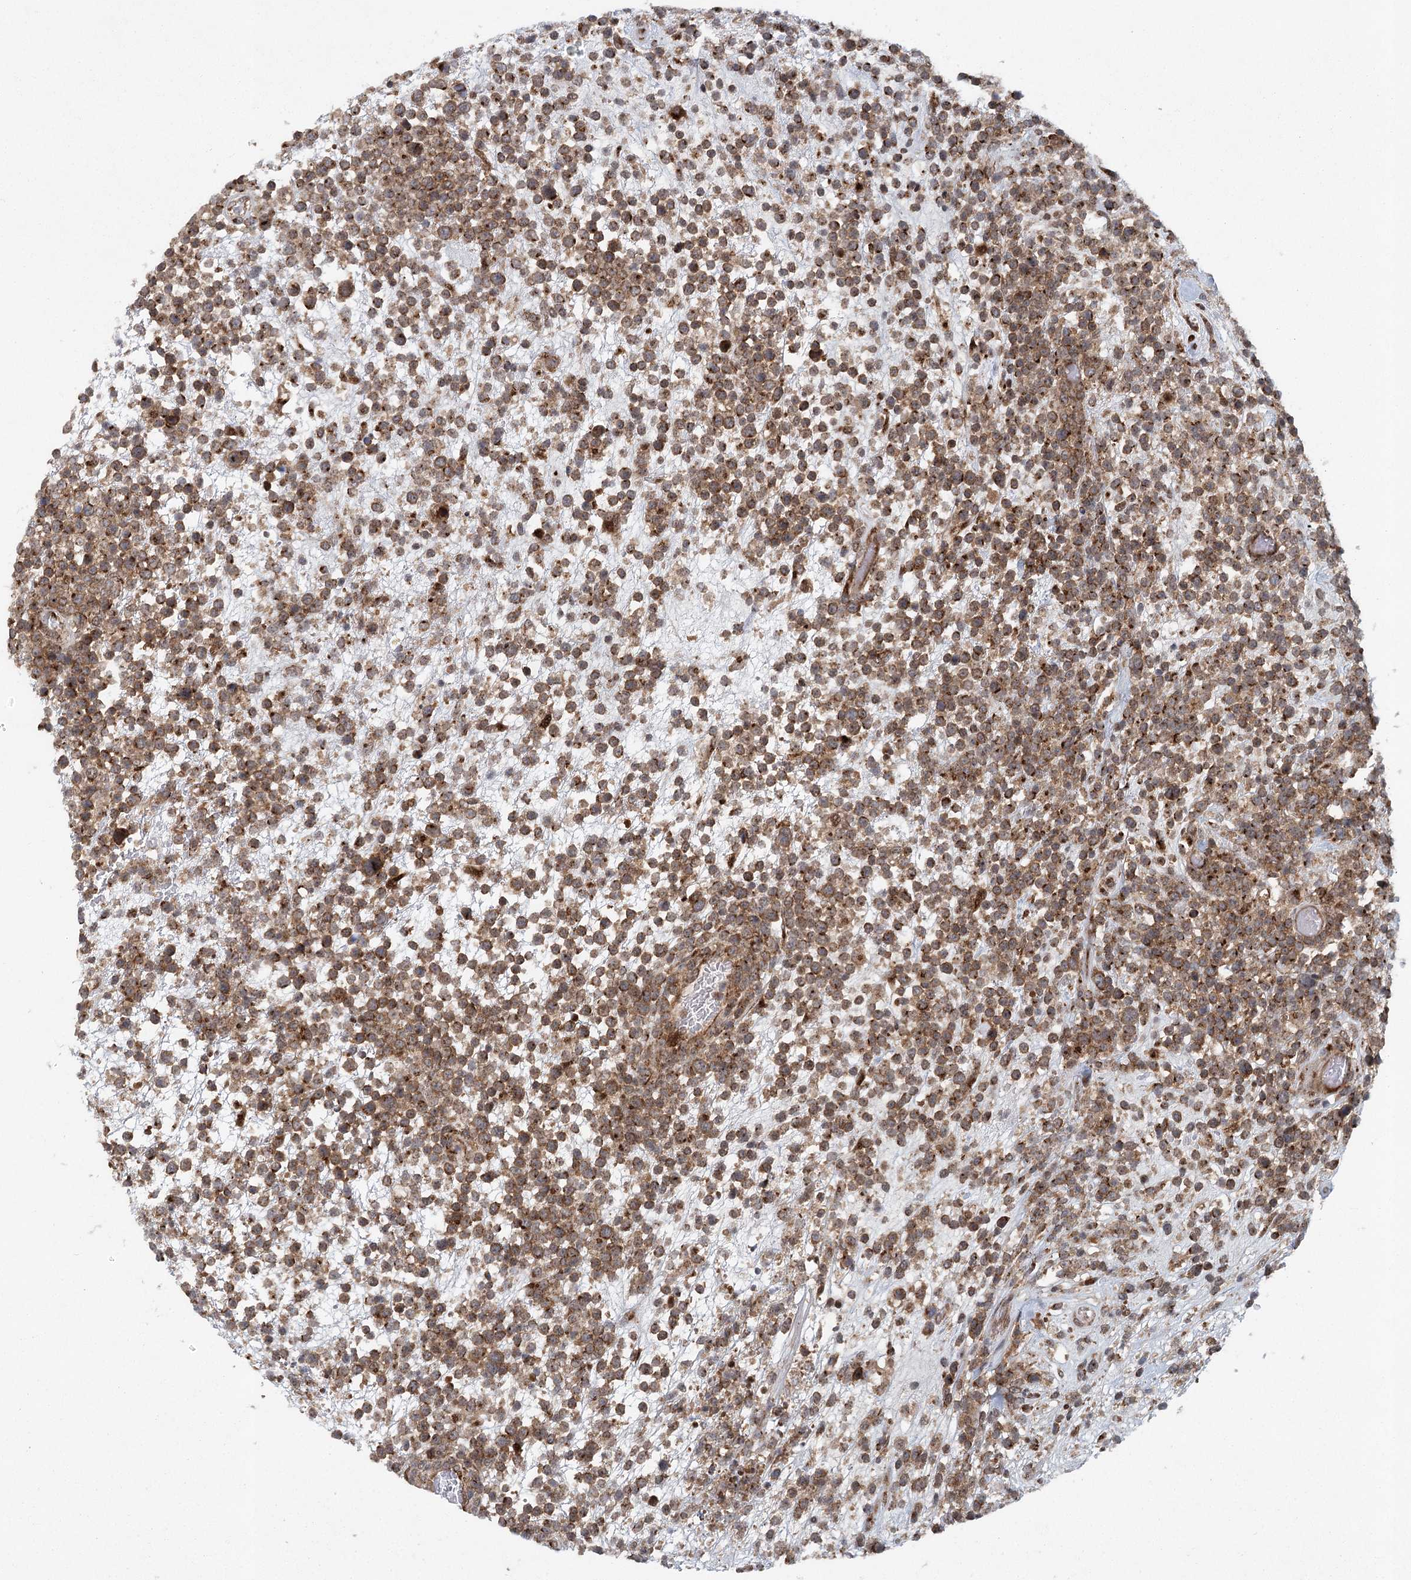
{"staining": {"intensity": "moderate", "quantity": ">75%", "location": "cytoplasmic/membranous"}, "tissue": "lymphoma", "cell_type": "Tumor cells", "image_type": "cancer", "snomed": [{"axis": "morphology", "description": "Malignant lymphoma, non-Hodgkin's type, High grade"}, {"axis": "topography", "description": "Colon"}], "caption": "Immunohistochemistry photomicrograph of human lymphoma stained for a protein (brown), which shows medium levels of moderate cytoplasmic/membranous positivity in about >75% of tumor cells.", "gene": "IFT46", "patient": {"sex": "female", "age": 53}}